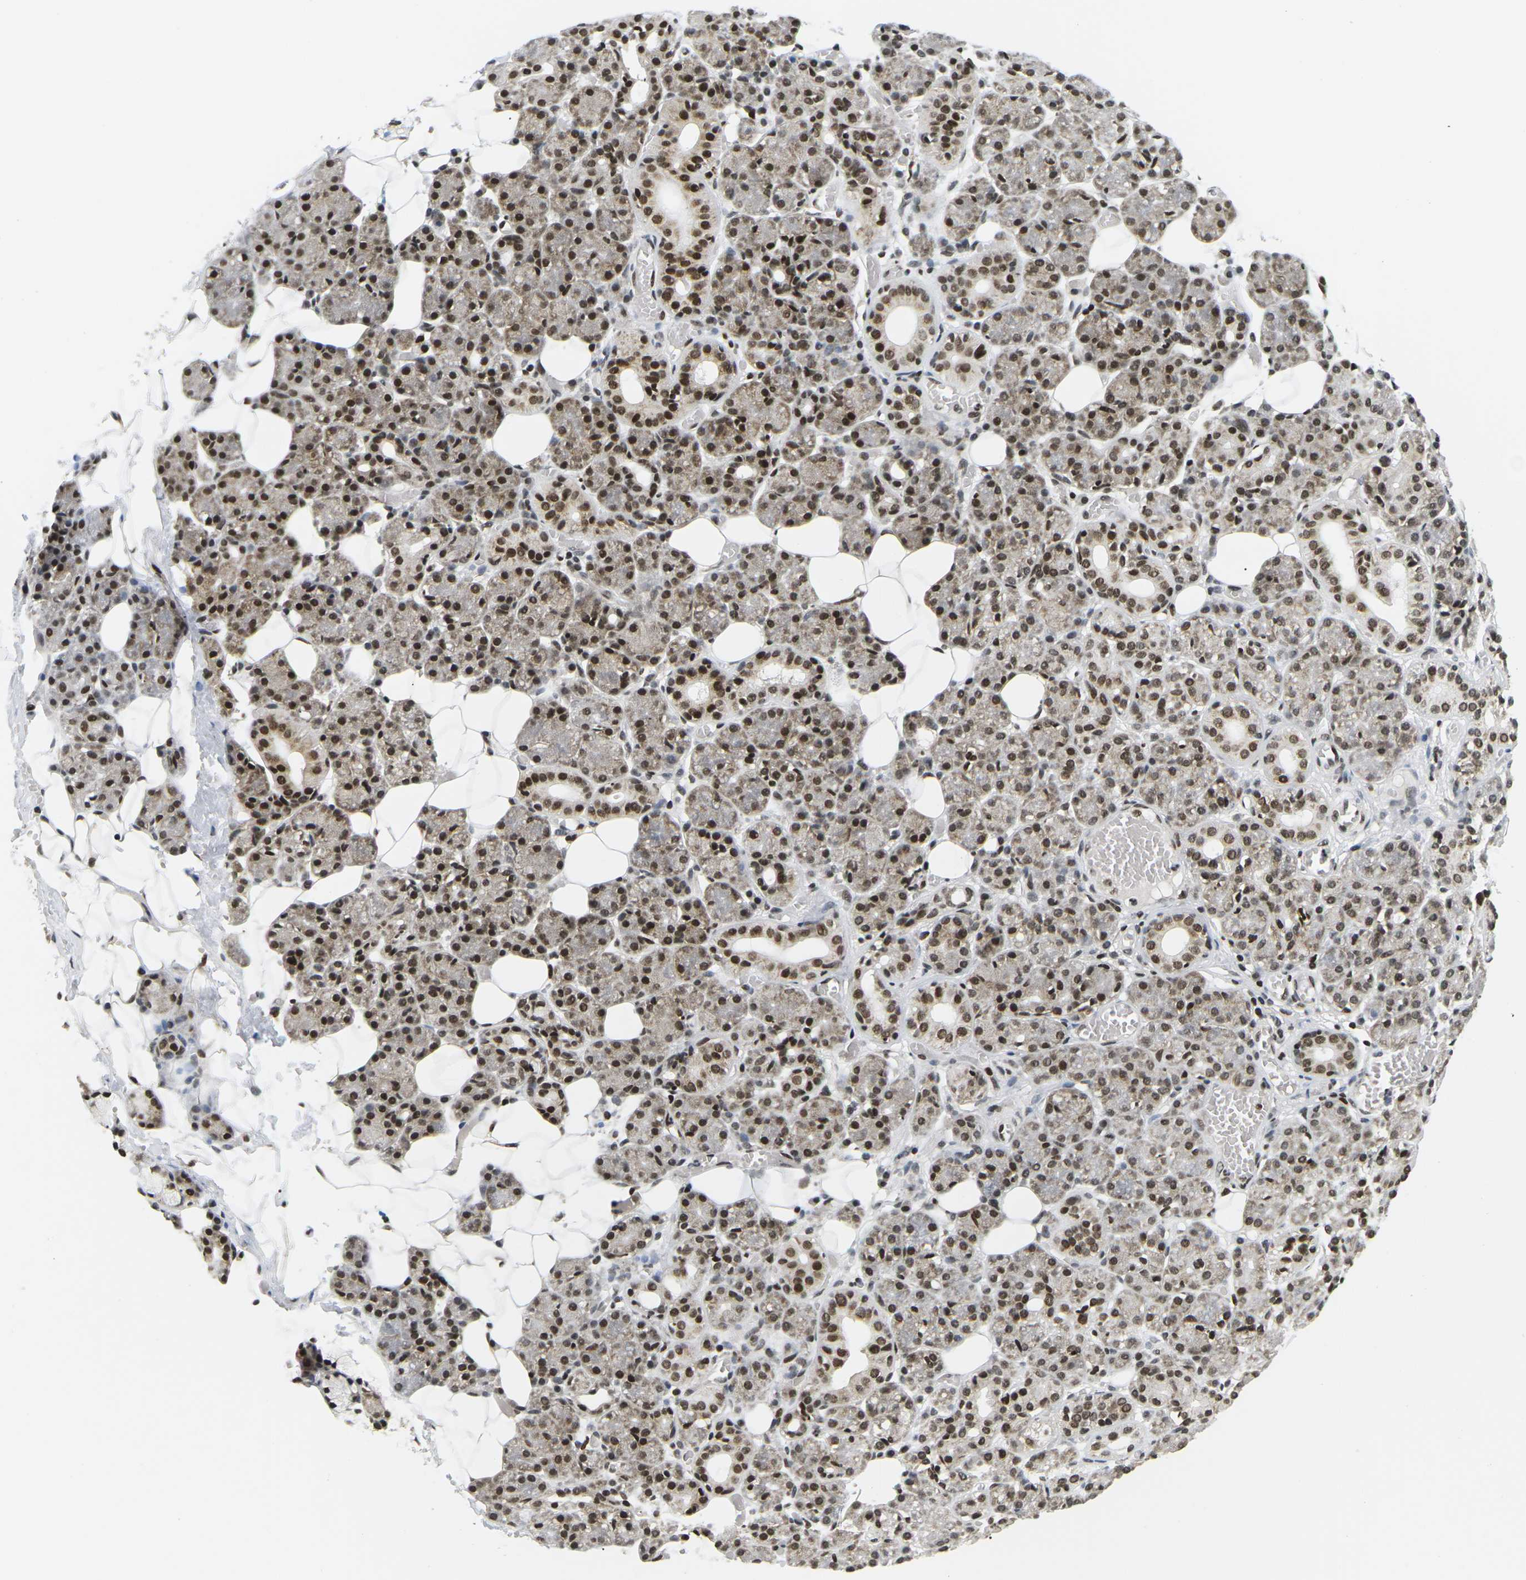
{"staining": {"intensity": "strong", "quantity": ">75%", "location": "cytoplasmic/membranous,nuclear"}, "tissue": "salivary gland", "cell_type": "Glandular cells", "image_type": "normal", "snomed": [{"axis": "morphology", "description": "Normal tissue, NOS"}, {"axis": "topography", "description": "Salivary gland"}], "caption": "Salivary gland stained with DAB immunohistochemistry displays high levels of strong cytoplasmic/membranous,nuclear positivity in about >75% of glandular cells. The staining was performed using DAB (3,3'-diaminobenzidine) to visualize the protein expression in brown, while the nuclei were stained in blue with hematoxylin (Magnification: 20x).", "gene": "CELF1", "patient": {"sex": "male", "age": 63}}